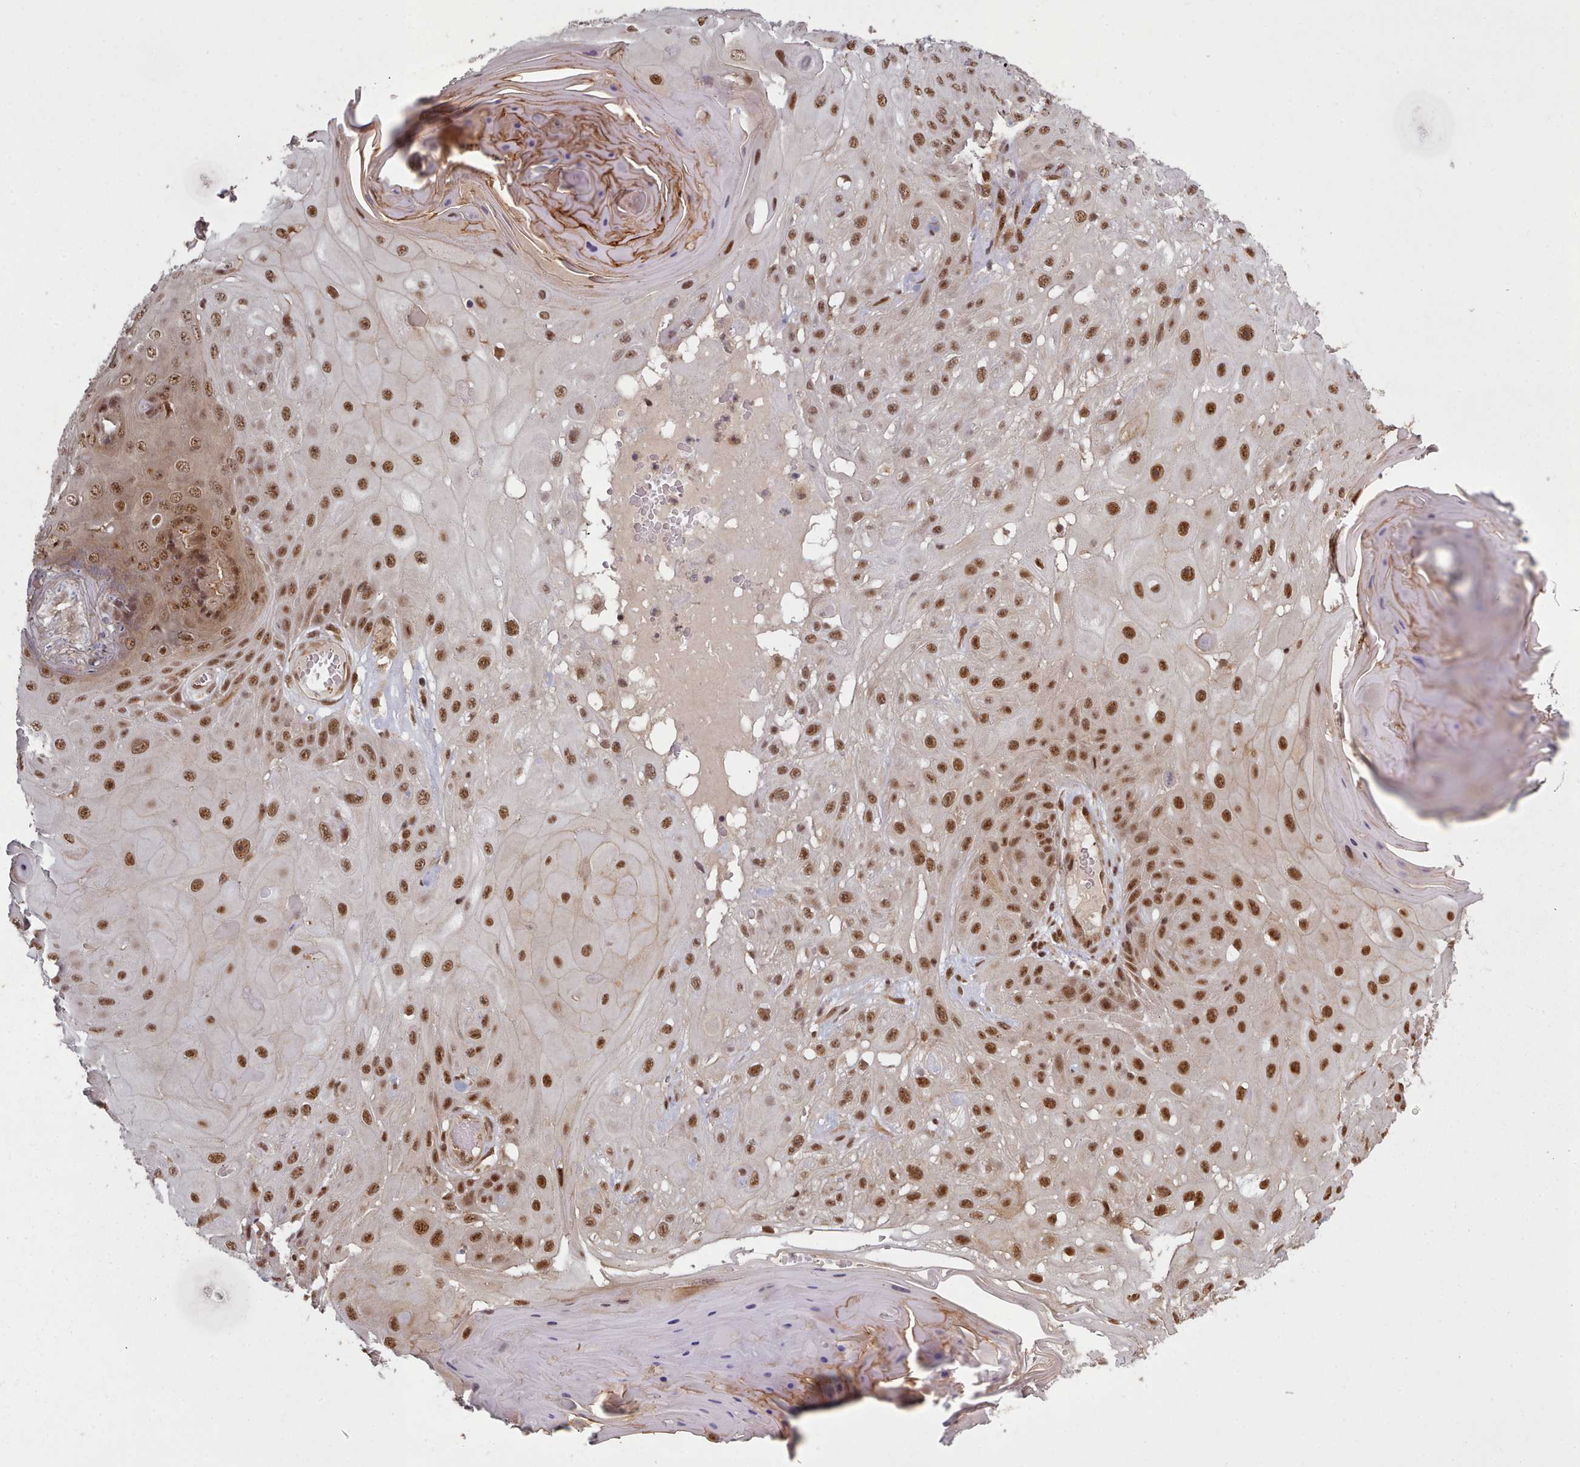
{"staining": {"intensity": "moderate", "quantity": ">75%", "location": "nuclear"}, "tissue": "skin cancer", "cell_type": "Tumor cells", "image_type": "cancer", "snomed": [{"axis": "morphology", "description": "Normal tissue, NOS"}, {"axis": "morphology", "description": "Squamous cell carcinoma, NOS"}, {"axis": "topography", "description": "Skin"}, {"axis": "topography", "description": "Cartilage tissue"}], "caption": "DAB (3,3'-diaminobenzidine) immunohistochemical staining of human skin cancer demonstrates moderate nuclear protein positivity in approximately >75% of tumor cells. (Brightfield microscopy of DAB IHC at high magnification).", "gene": "DHX8", "patient": {"sex": "female", "age": 79}}